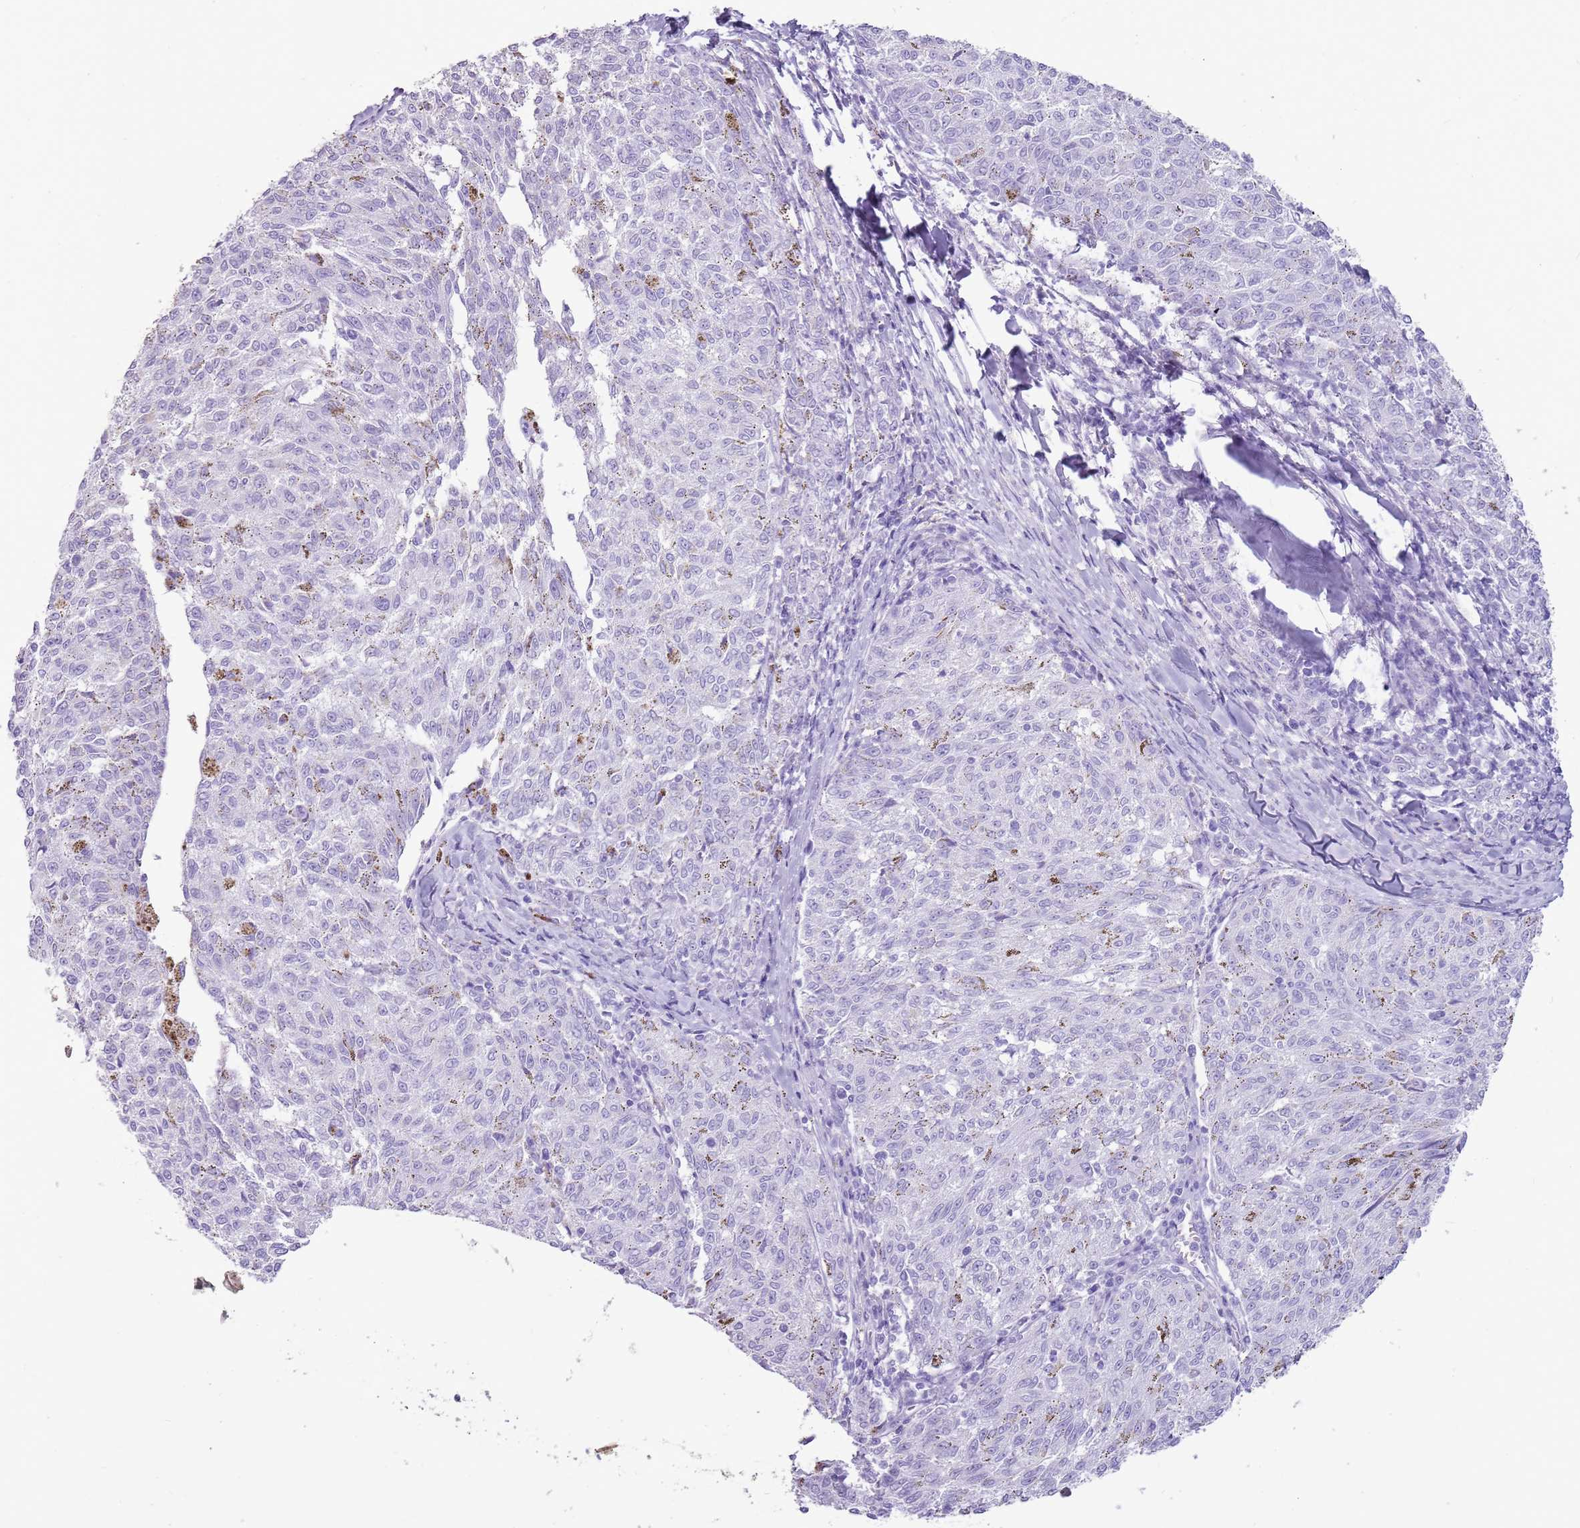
{"staining": {"intensity": "negative", "quantity": "none", "location": "none"}, "tissue": "melanoma", "cell_type": "Tumor cells", "image_type": "cancer", "snomed": [{"axis": "morphology", "description": "Malignant melanoma, NOS"}, {"axis": "topography", "description": "Skin"}], "caption": "An IHC histopathology image of malignant melanoma is shown. There is no staining in tumor cells of malignant melanoma.", "gene": "NBPF3", "patient": {"sex": "female", "age": 72}}